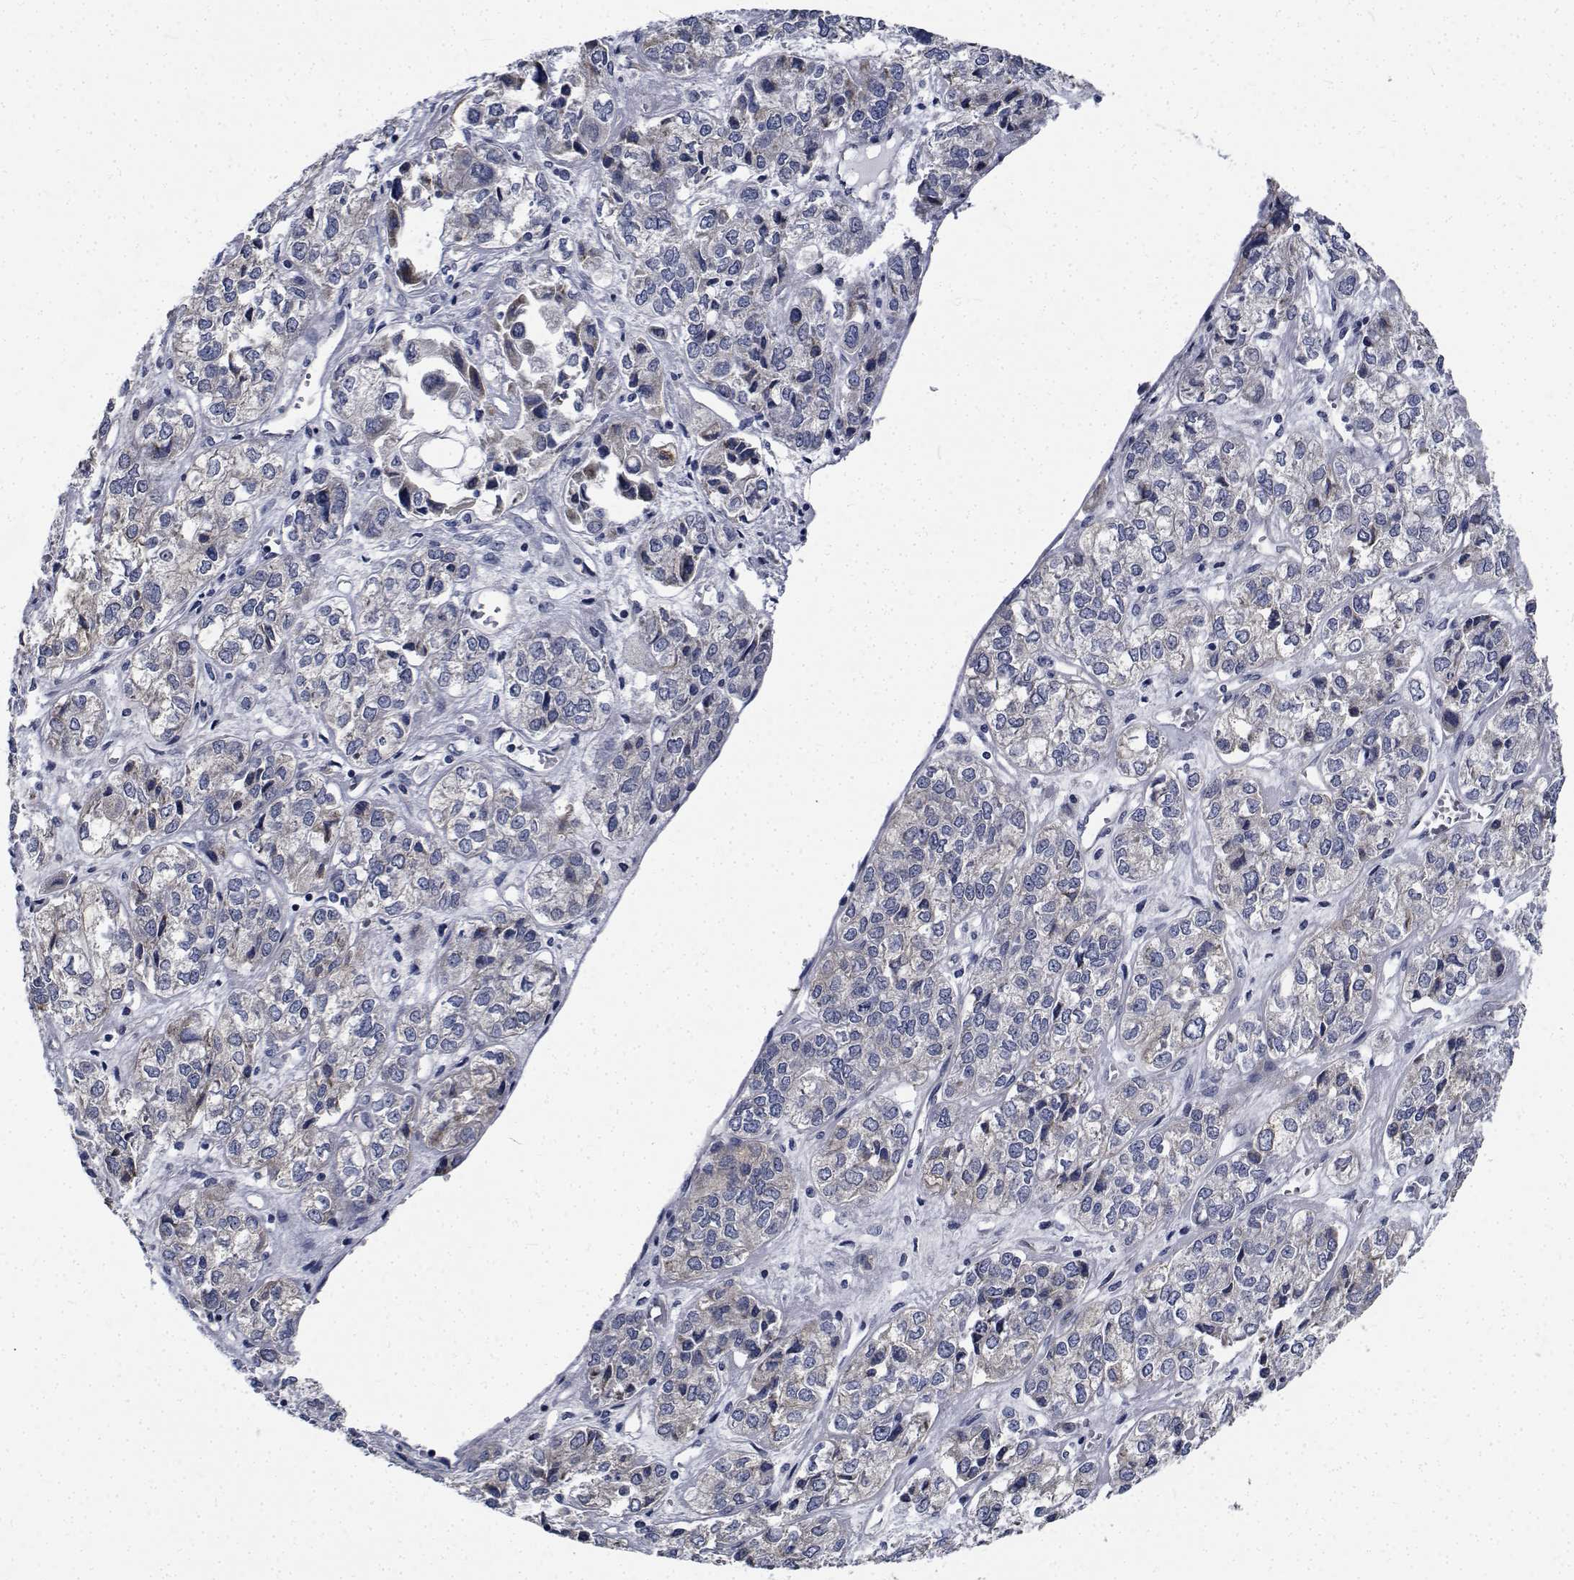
{"staining": {"intensity": "negative", "quantity": "none", "location": "none"}, "tissue": "ovarian cancer", "cell_type": "Tumor cells", "image_type": "cancer", "snomed": [{"axis": "morphology", "description": "Carcinoma, endometroid"}, {"axis": "topography", "description": "Ovary"}], "caption": "Tumor cells are negative for protein expression in human ovarian cancer (endometroid carcinoma). (DAB (3,3'-diaminobenzidine) IHC visualized using brightfield microscopy, high magnification).", "gene": "TTBK1", "patient": {"sex": "female", "age": 64}}